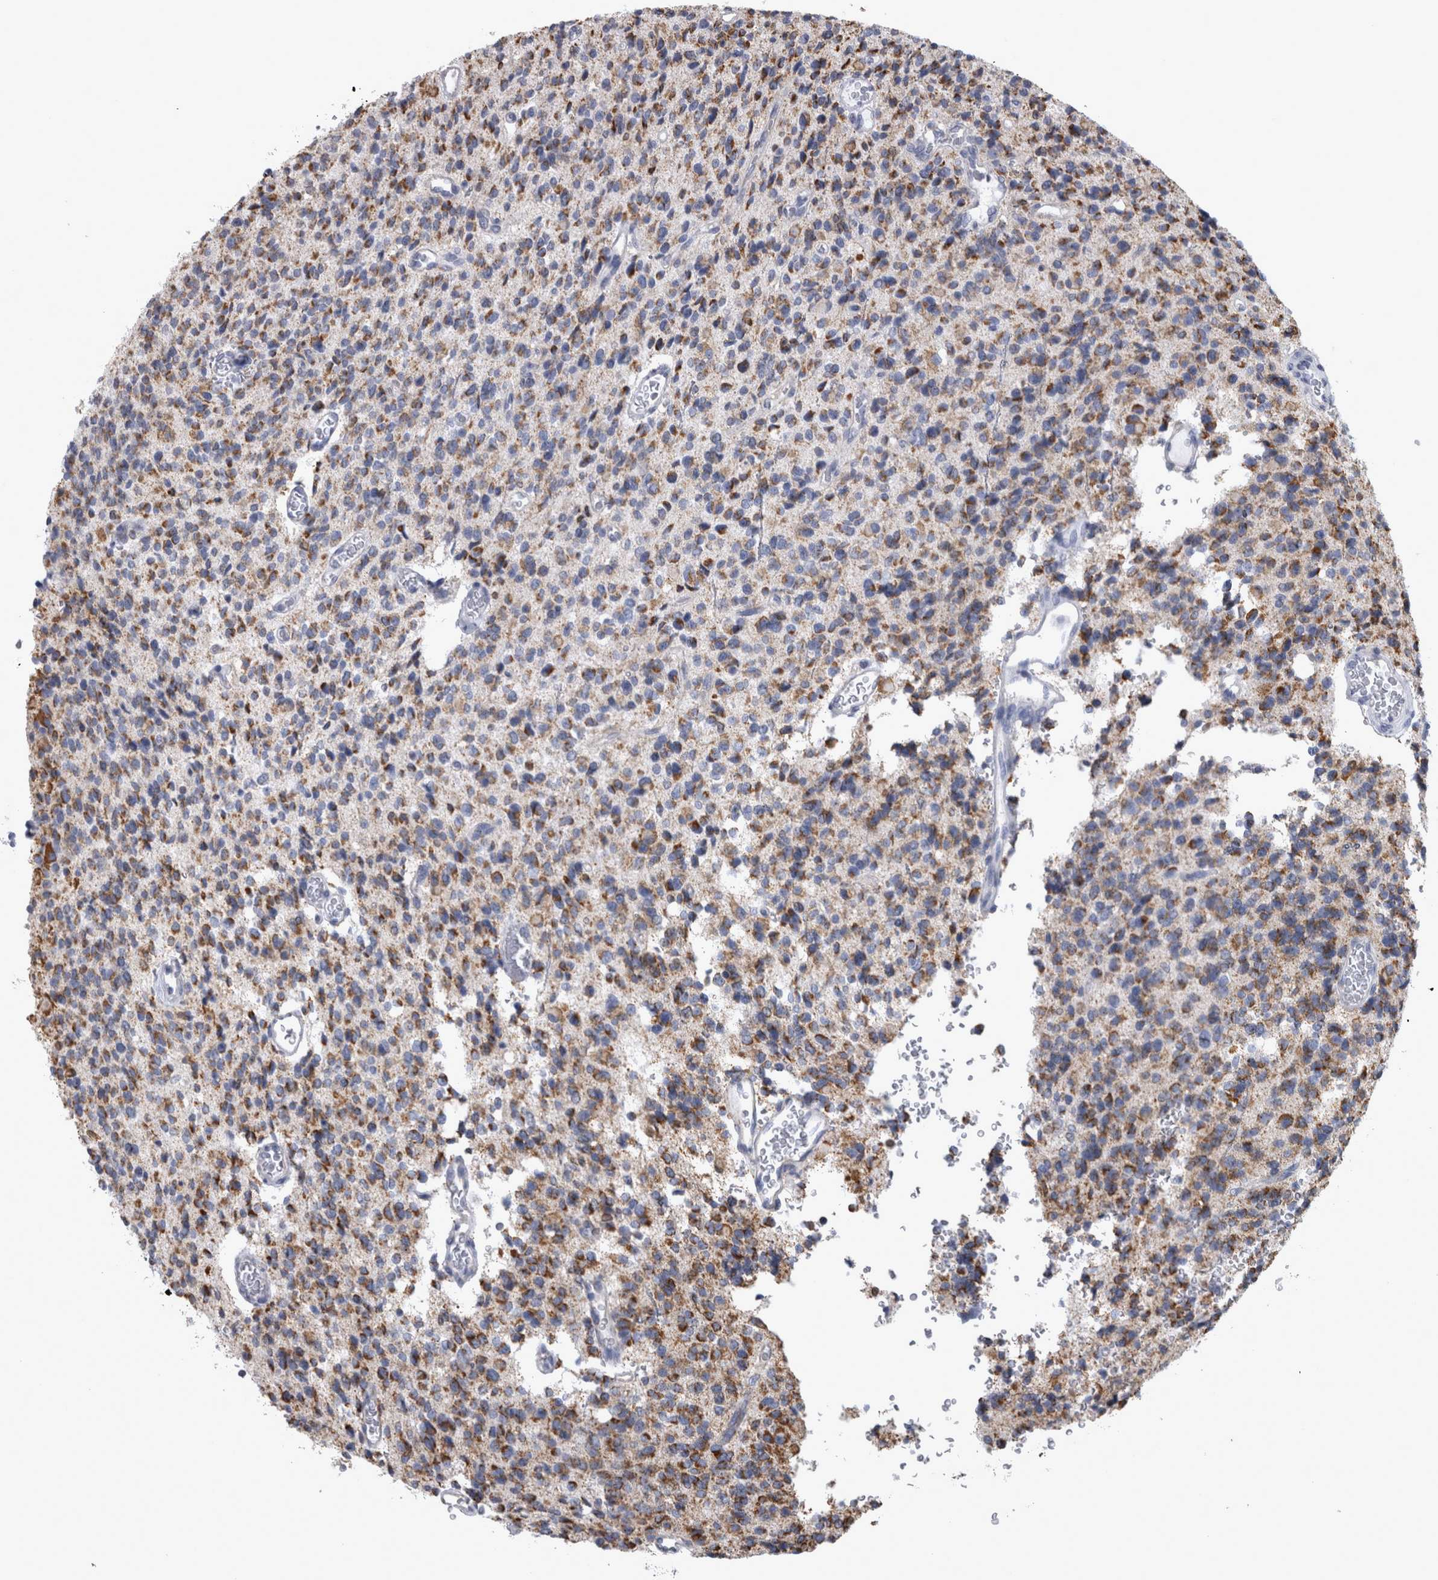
{"staining": {"intensity": "moderate", "quantity": "25%-75%", "location": "cytoplasmic/membranous"}, "tissue": "glioma", "cell_type": "Tumor cells", "image_type": "cancer", "snomed": [{"axis": "morphology", "description": "Glioma, malignant, High grade"}, {"axis": "topography", "description": "Brain"}], "caption": "Immunohistochemistry photomicrograph of neoplastic tissue: human high-grade glioma (malignant) stained using immunohistochemistry (IHC) exhibits medium levels of moderate protein expression localized specifically in the cytoplasmic/membranous of tumor cells, appearing as a cytoplasmic/membranous brown color.", "gene": "MDH2", "patient": {"sex": "male", "age": 34}}